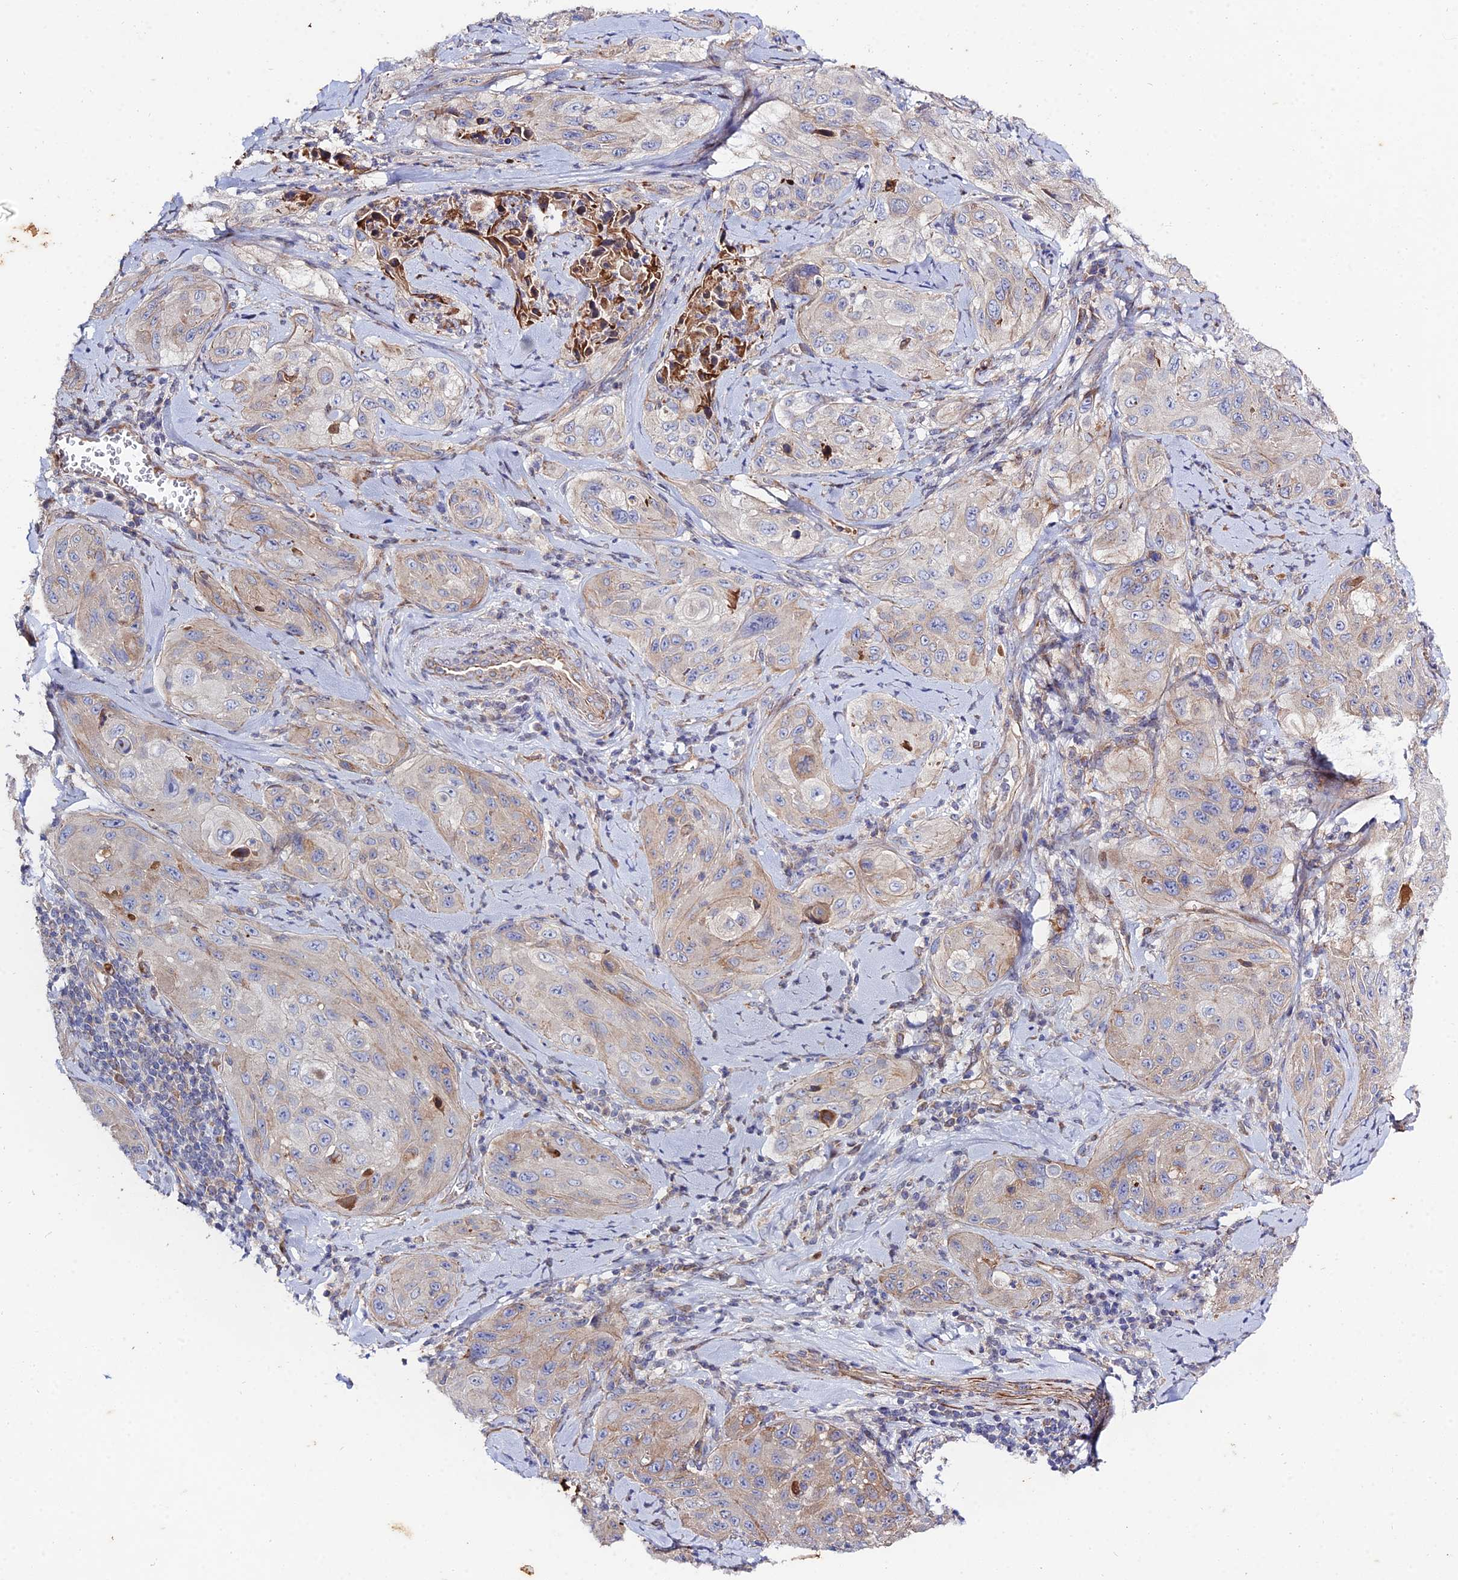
{"staining": {"intensity": "weak", "quantity": "<25%", "location": "cytoplasmic/membranous"}, "tissue": "cervical cancer", "cell_type": "Tumor cells", "image_type": "cancer", "snomed": [{"axis": "morphology", "description": "Squamous cell carcinoma, NOS"}, {"axis": "topography", "description": "Cervix"}], "caption": "Immunohistochemistry (IHC) of cervical cancer demonstrates no staining in tumor cells.", "gene": "ARL6IP1", "patient": {"sex": "female", "age": 42}}